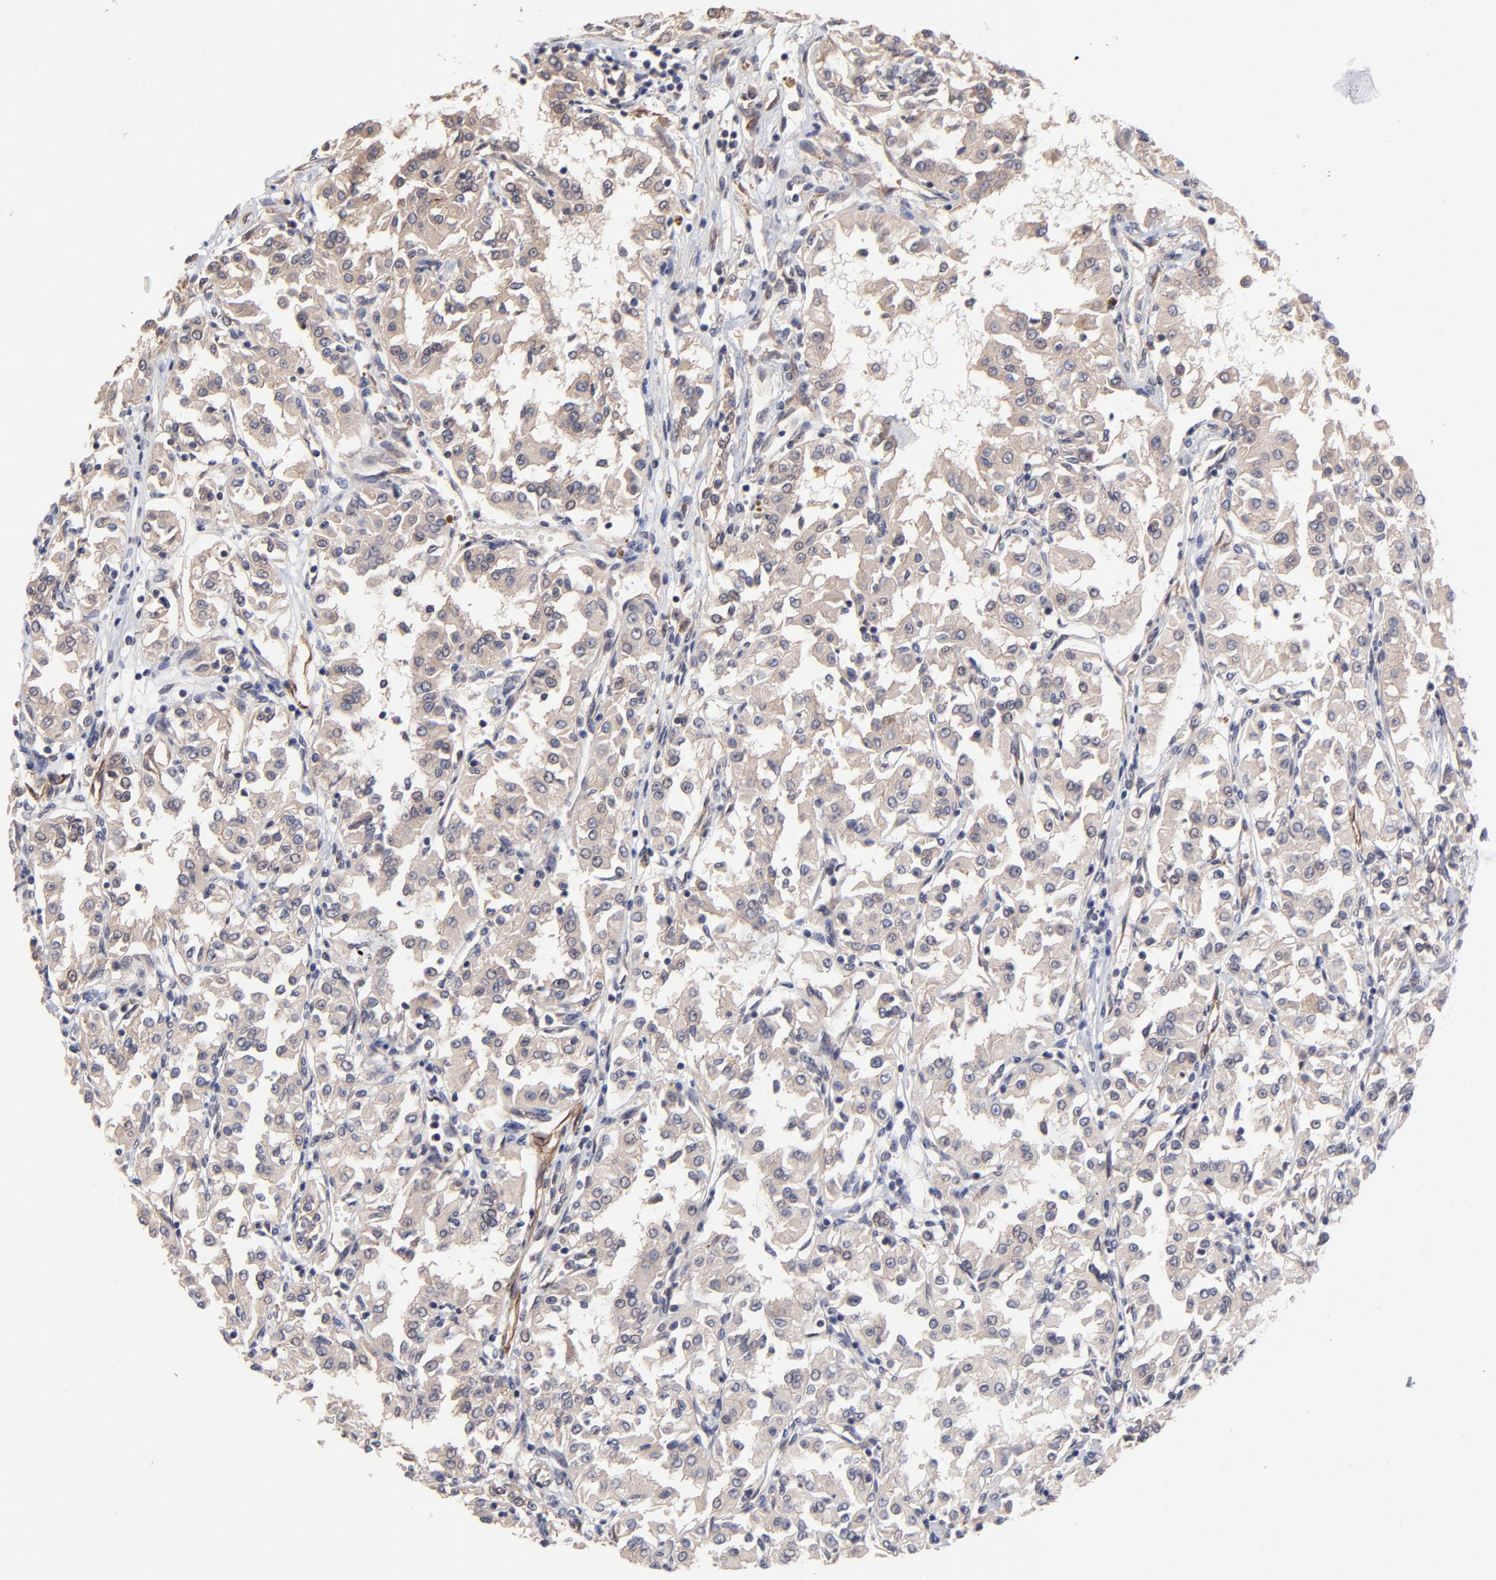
{"staining": {"intensity": "weak", "quantity": "<25%", "location": "cytoplasmic/membranous"}, "tissue": "renal cancer", "cell_type": "Tumor cells", "image_type": "cancer", "snomed": [{"axis": "morphology", "description": "Adenocarcinoma, NOS"}, {"axis": "topography", "description": "Kidney"}], "caption": "Renal adenocarcinoma was stained to show a protein in brown. There is no significant expression in tumor cells. Nuclei are stained in blue.", "gene": "ZNF780B", "patient": {"sex": "male", "age": 78}}